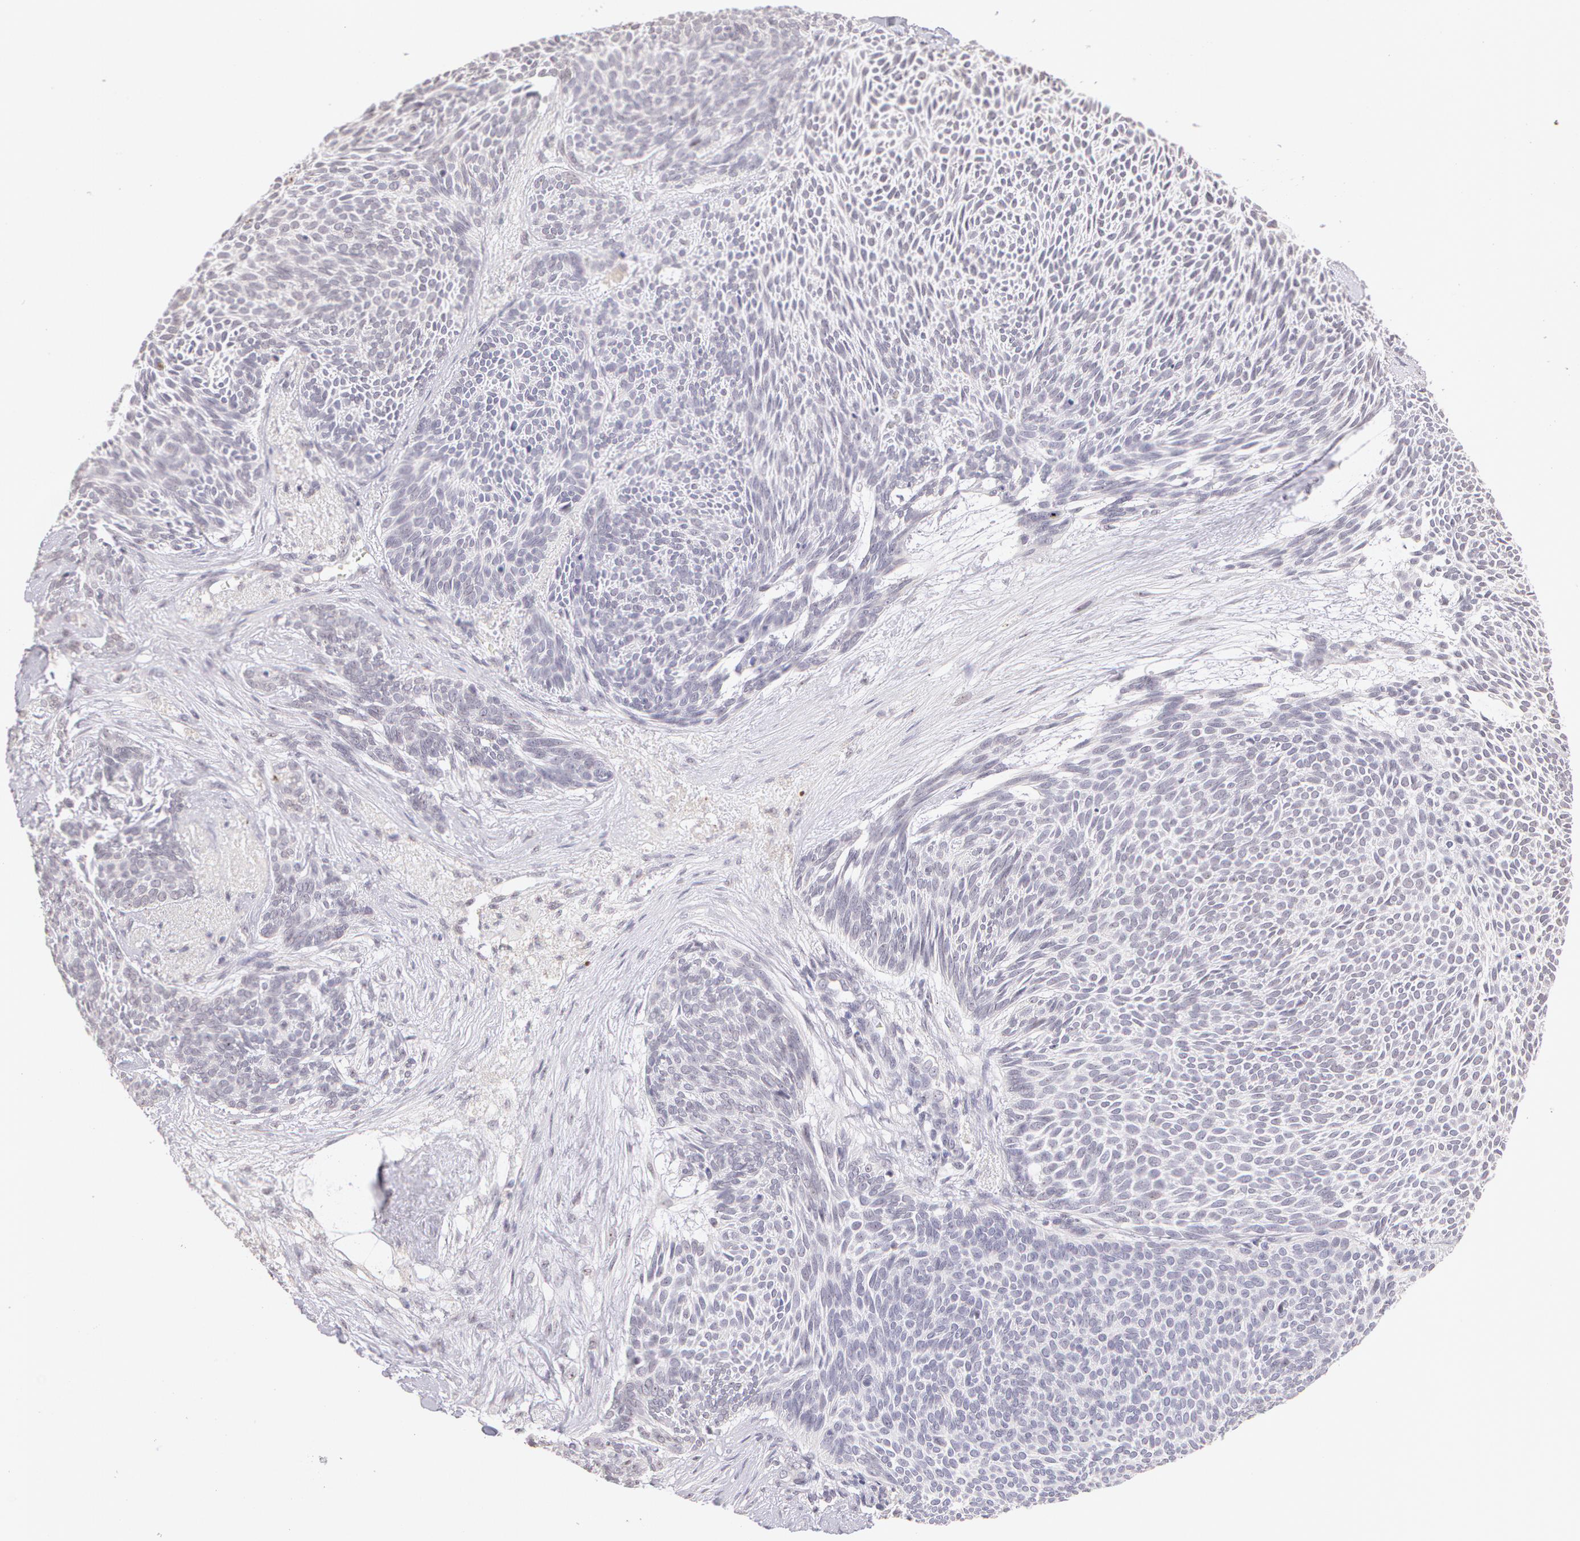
{"staining": {"intensity": "negative", "quantity": "none", "location": "none"}, "tissue": "skin cancer", "cell_type": "Tumor cells", "image_type": "cancer", "snomed": [{"axis": "morphology", "description": "Basal cell carcinoma"}, {"axis": "topography", "description": "Skin"}], "caption": "Immunohistochemistry (IHC) photomicrograph of neoplastic tissue: skin cancer stained with DAB (3,3'-diaminobenzidine) shows no significant protein staining in tumor cells.", "gene": "ZNF597", "patient": {"sex": "male", "age": 84}}